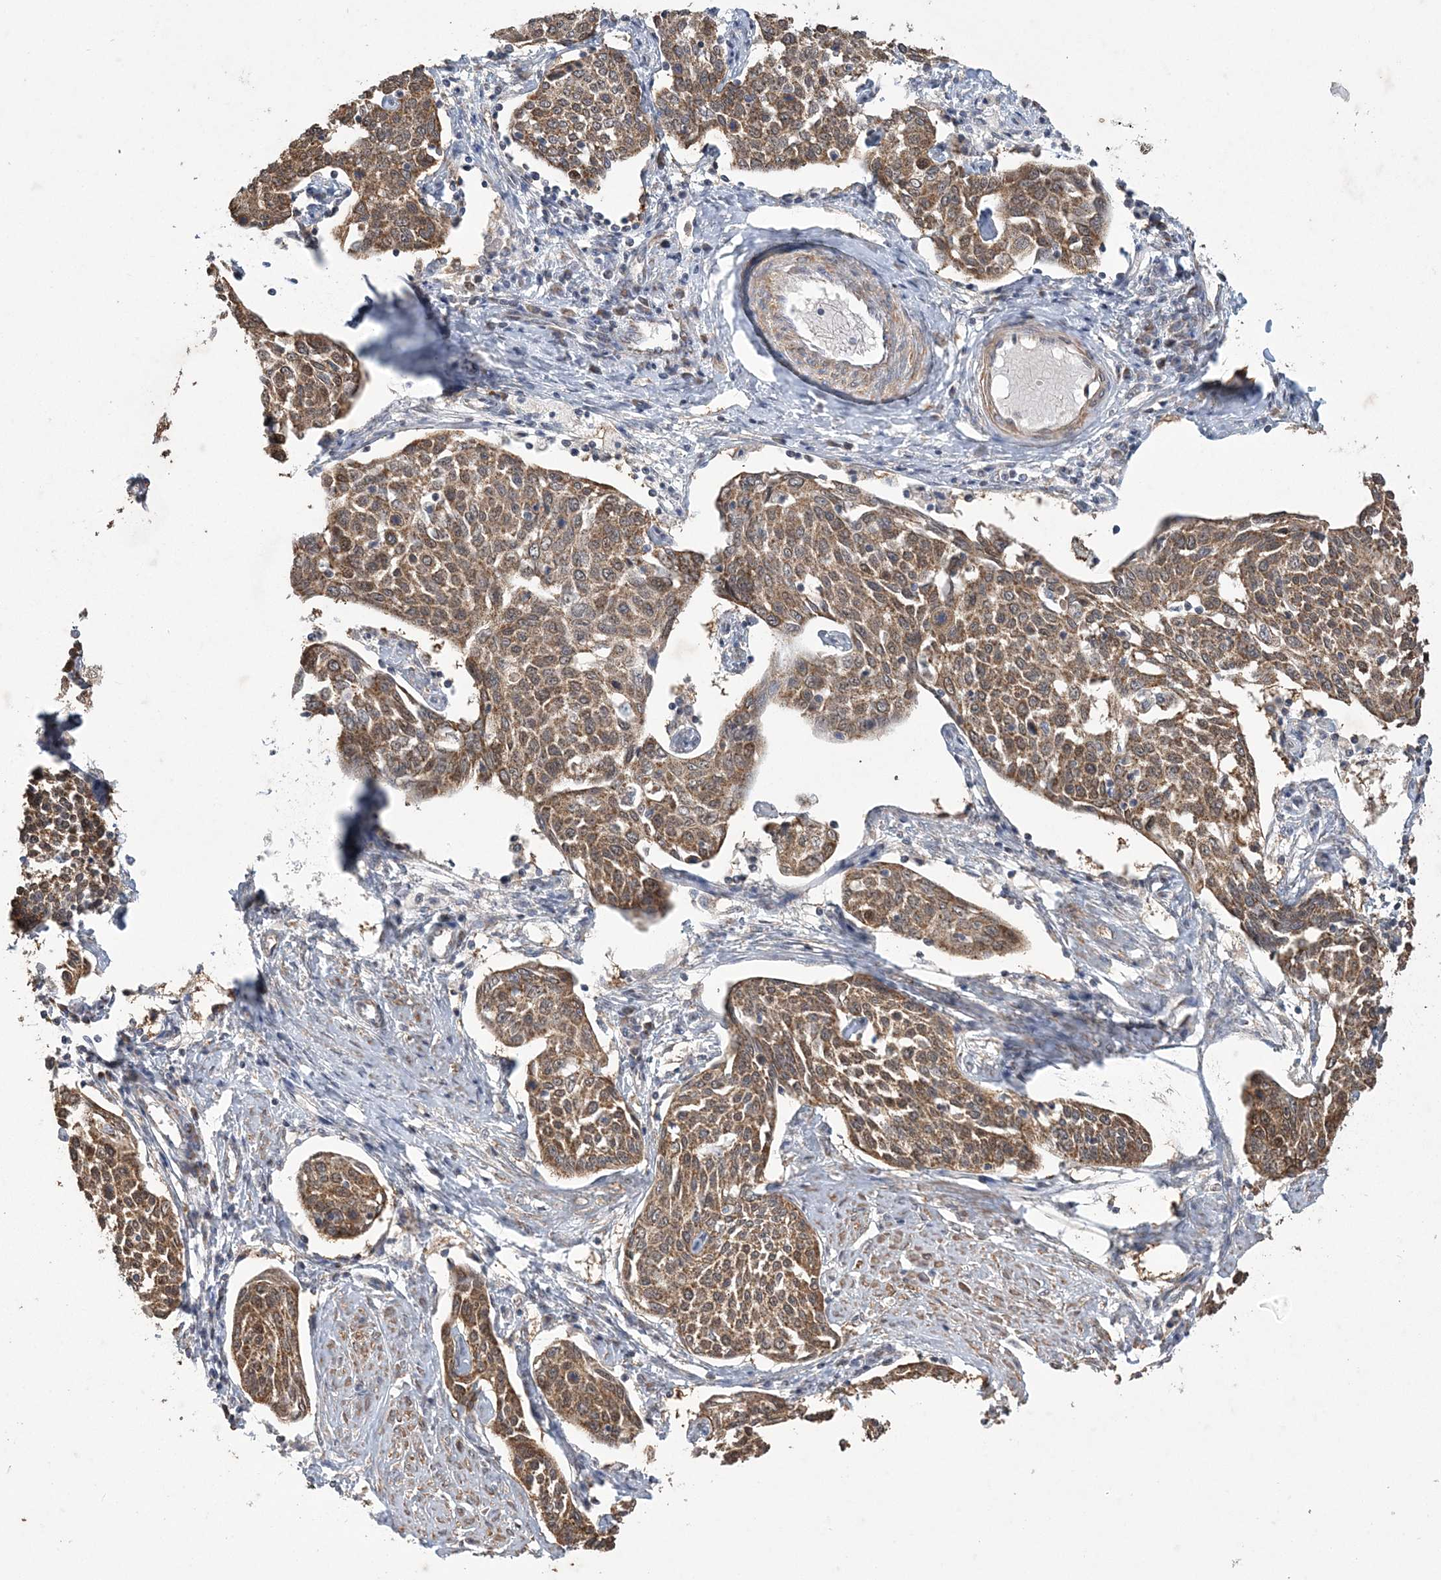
{"staining": {"intensity": "moderate", "quantity": ">75%", "location": "cytoplasmic/membranous"}, "tissue": "cervical cancer", "cell_type": "Tumor cells", "image_type": "cancer", "snomed": [{"axis": "morphology", "description": "Squamous cell carcinoma, NOS"}, {"axis": "topography", "description": "Cervix"}], "caption": "Immunohistochemical staining of cervical cancer (squamous cell carcinoma) exhibits medium levels of moderate cytoplasmic/membranous expression in about >75% of tumor cells.", "gene": "SLX9", "patient": {"sex": "female", "age": 34}}